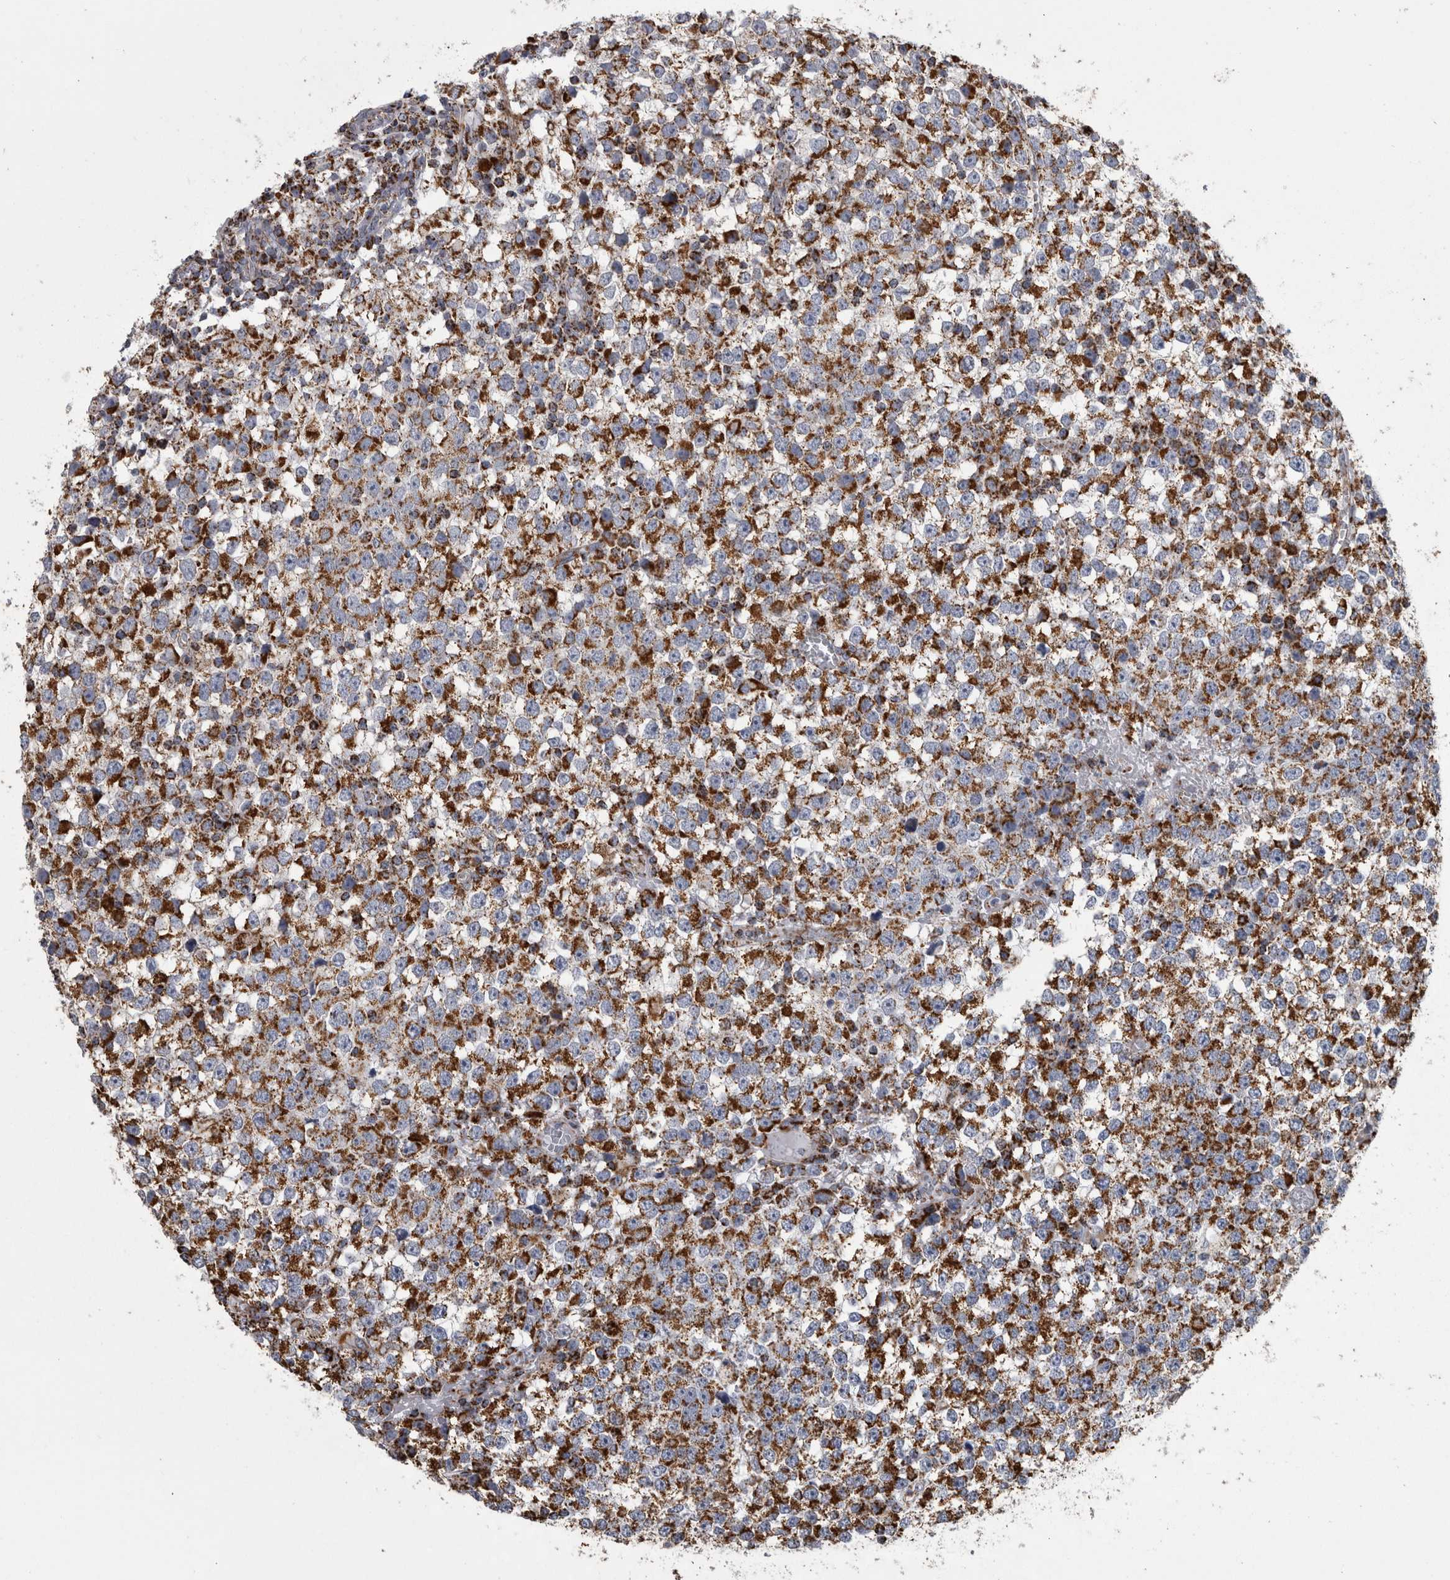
{"staining": {"intensity": "strong", "quantity": ">75%", "location": "cytoplasmic/membranous"}, "tissue": "testis cancer", "cell_type": "Tumor cells", "image_type": "cancer", "snomed": [{"axis": "morphology", "description": "Seminoma, NOS"}, {"axis": "topography", "description": "Testis"}], "caption": "Protein staining exhibits strong cytoplasmic/membranous expression in approximately >75% of tumor cells in testis seminoma. (brown staining indicates protein expression, while blue staining denotes nuclei).", "gene": "MDH2", "patient": {"sex": "male", "age": 65}}